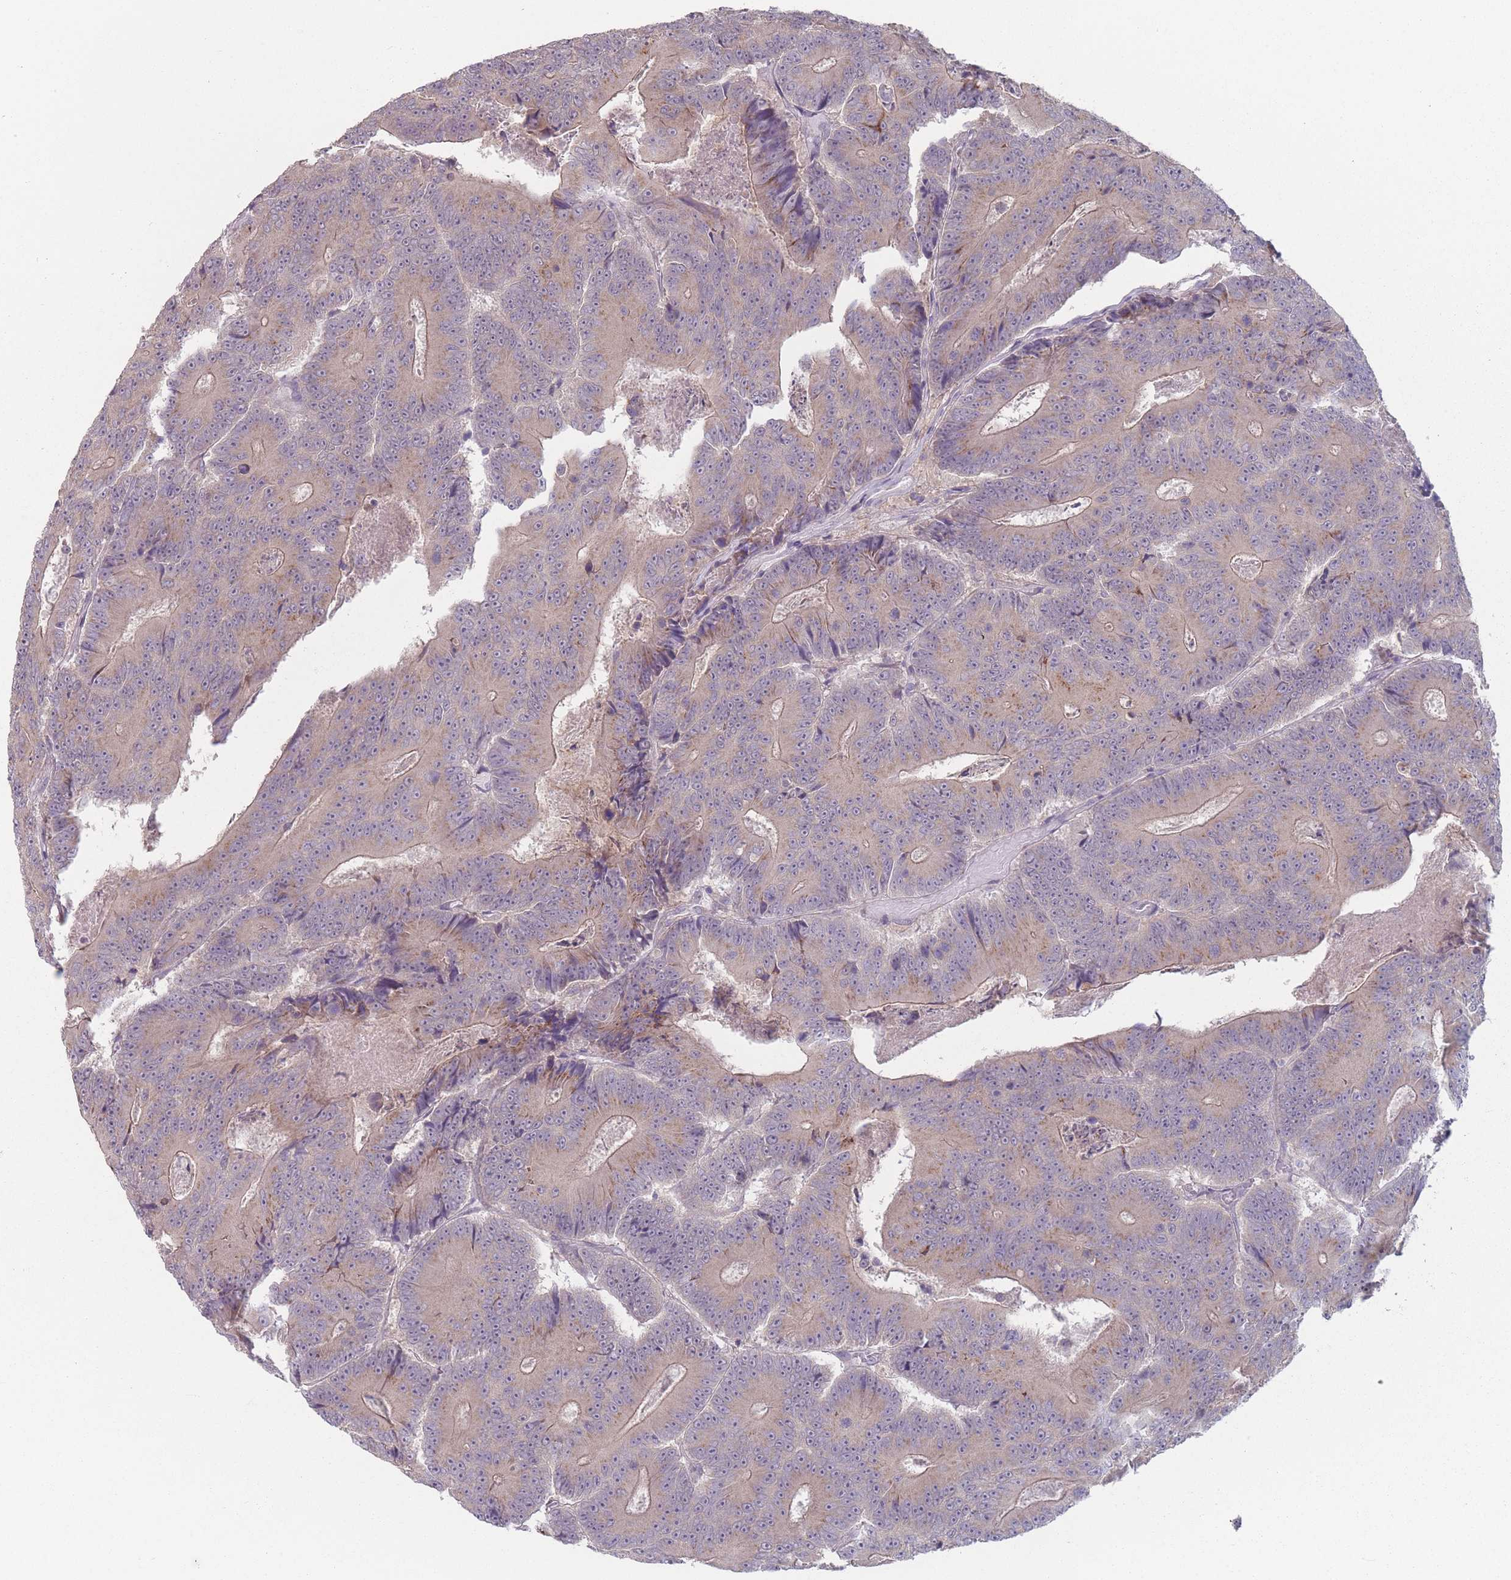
{"staining": {"intensity": "weak", "quantity": ">75%", "location": "cytoplasmic/membranous"}, "tissue": "colorectal cancer", "cell_type": "Tumor cells", "image_type": "cancer", "snomed": [{"axis": "morphology", "description": "Adenocarcinoma, NOS"}, {"axis": "topography", "description": "Colon"}], "caption": "Colorectal cancer (adenocarcinoma) stained with a brown dye demonstrates weak cytoplasmic/membranous positive expression in approximately >75% of tumor cells.", "gene": "AKAIN1", "patient": {"sex": "male", "age": 83}}